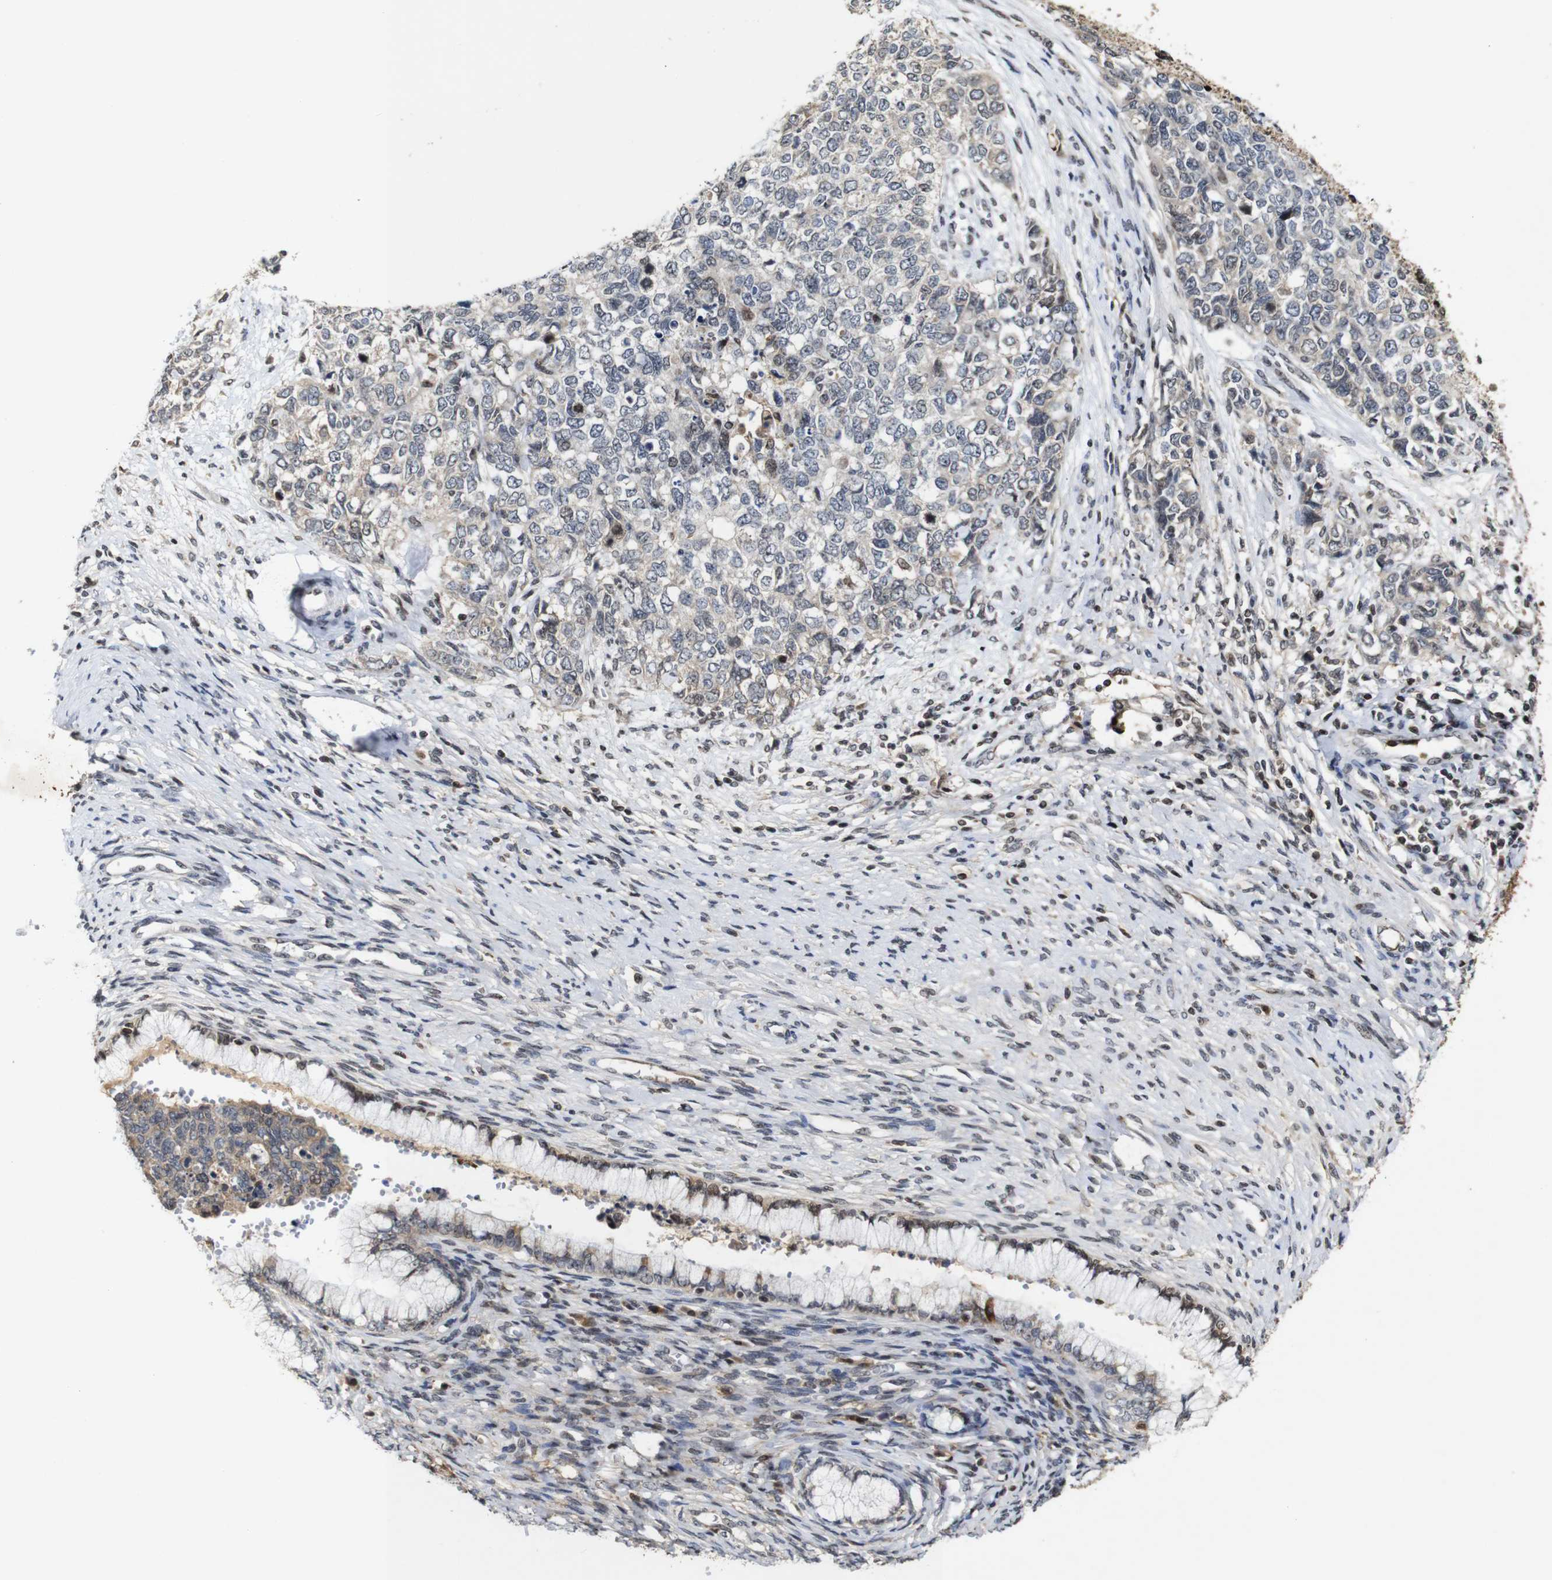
{"staining": {"intensity": "weak", "quantity": "25%-75%", "location": "cytoplasmic/membranous"}, "tissue": "cervical cancer", "cell_type": "Tumor cells", "image_type": "cancer", "snomed": [{"axis": "morphology", "description": "Squamous cell carcinoma, NOS"}, {"axis": "topography", "description": "Cervix"}], "caption": "There is low levels of weak cytoplasmic/membranous staining in tumor cells of cervical cancer (squamous cell carcinoma), as demonstrated by immunohistochemical staining (brown color).", "gene": "MYC", "patient": {"sex": "female", "age": 63}}